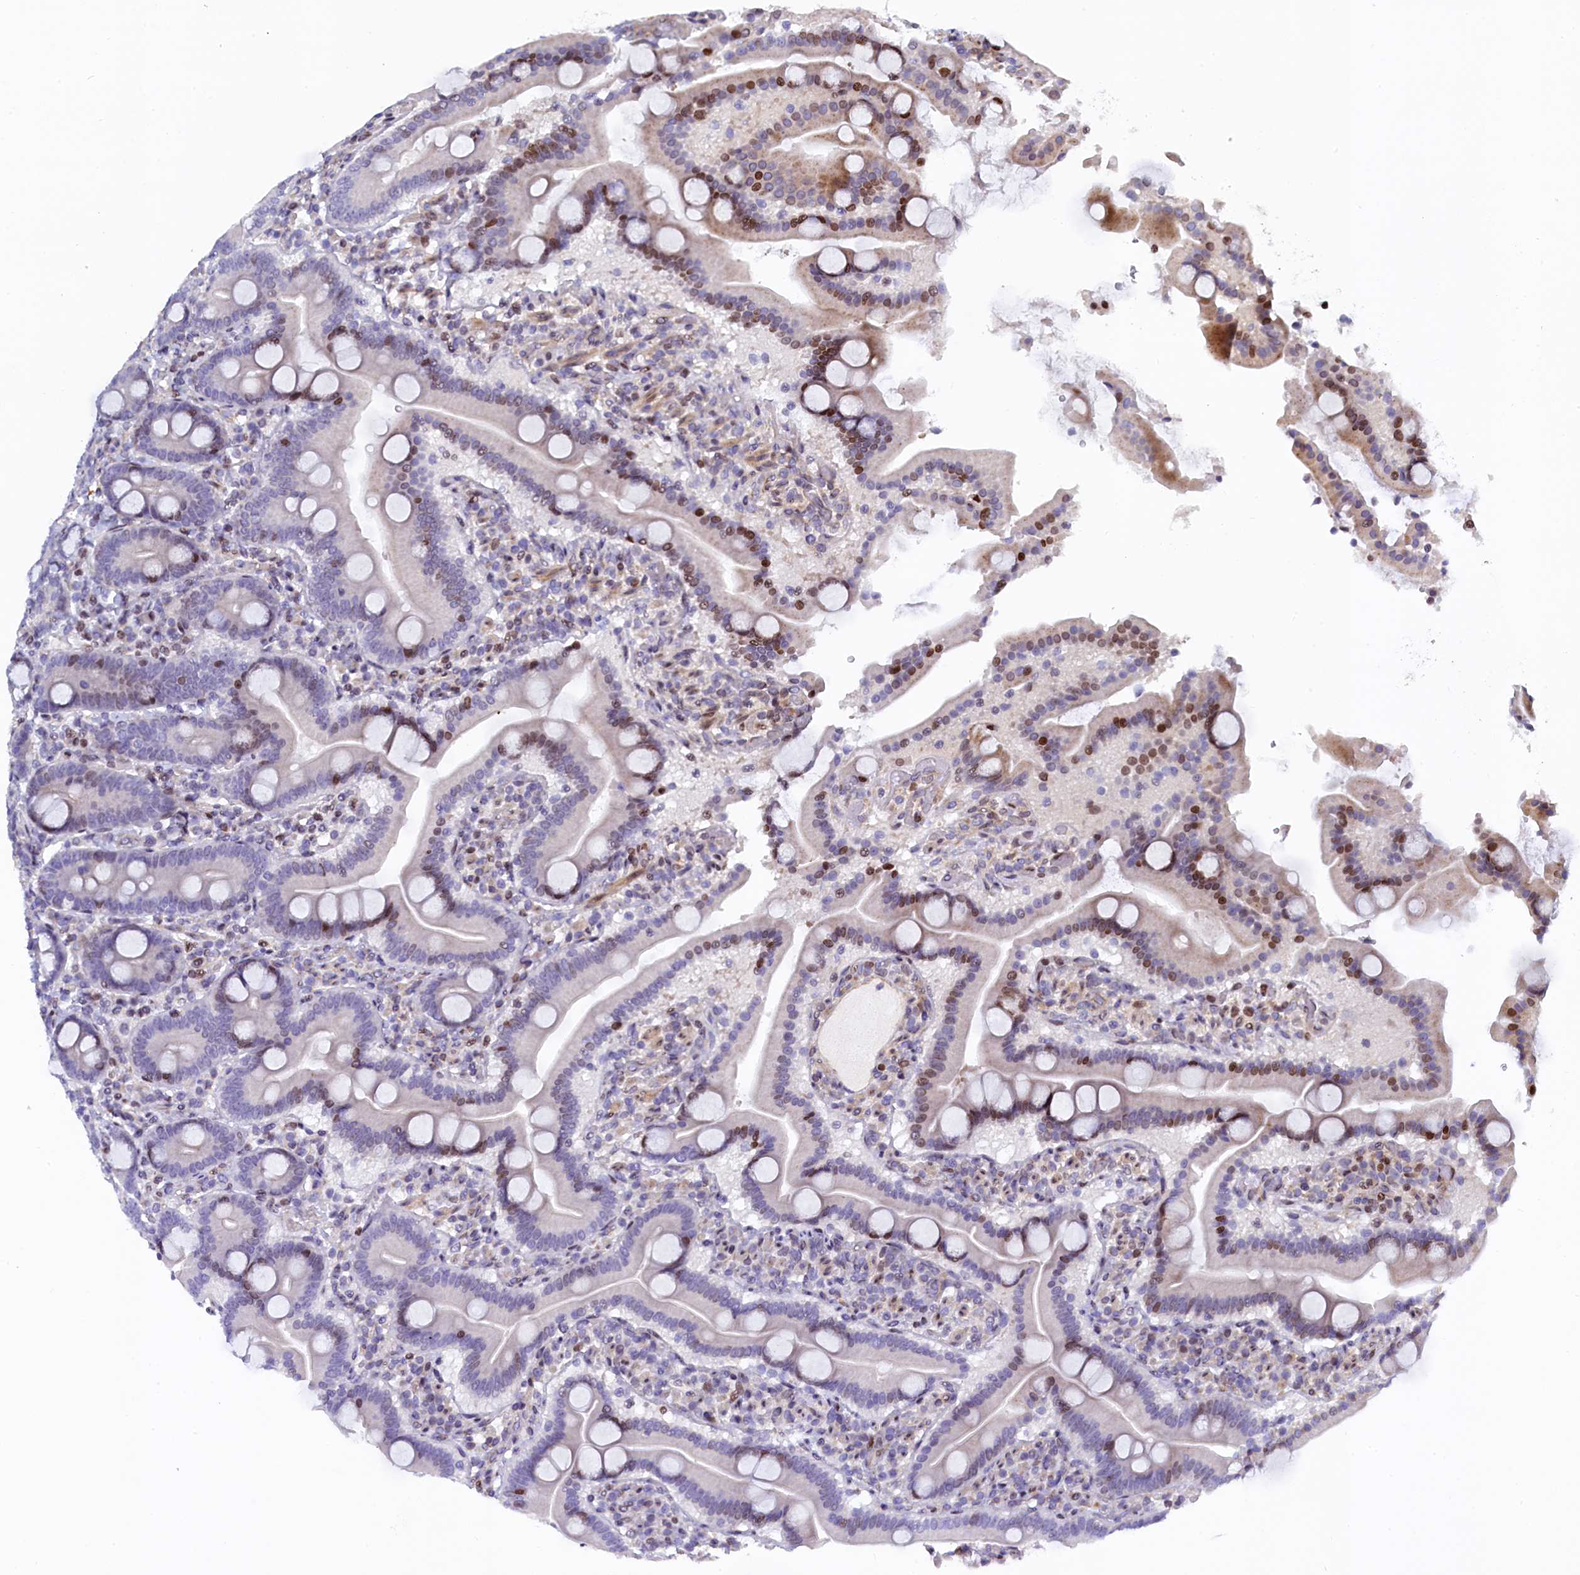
{"staining": {"intensity": "moderate", "quantity": "<25%", "location": "nuclear"}, "tissue": "duodenum", "cell_type": "Glandular cells", "image_type": "normal", "snomed": [{"axis": "morphology", "description": "Normal tissue, NOS"}, {"axis": "topography", "description": "Duodenum"}], "caption": "Immunohistochemistry (IHC) micrograph of normal human duodenum stained for a protein (brown), which displays low levels of moderate nuclear staining in about <25% of glandular cells.", "gene": "TGDS", "patient": {"sex": "male", "age": 55}}